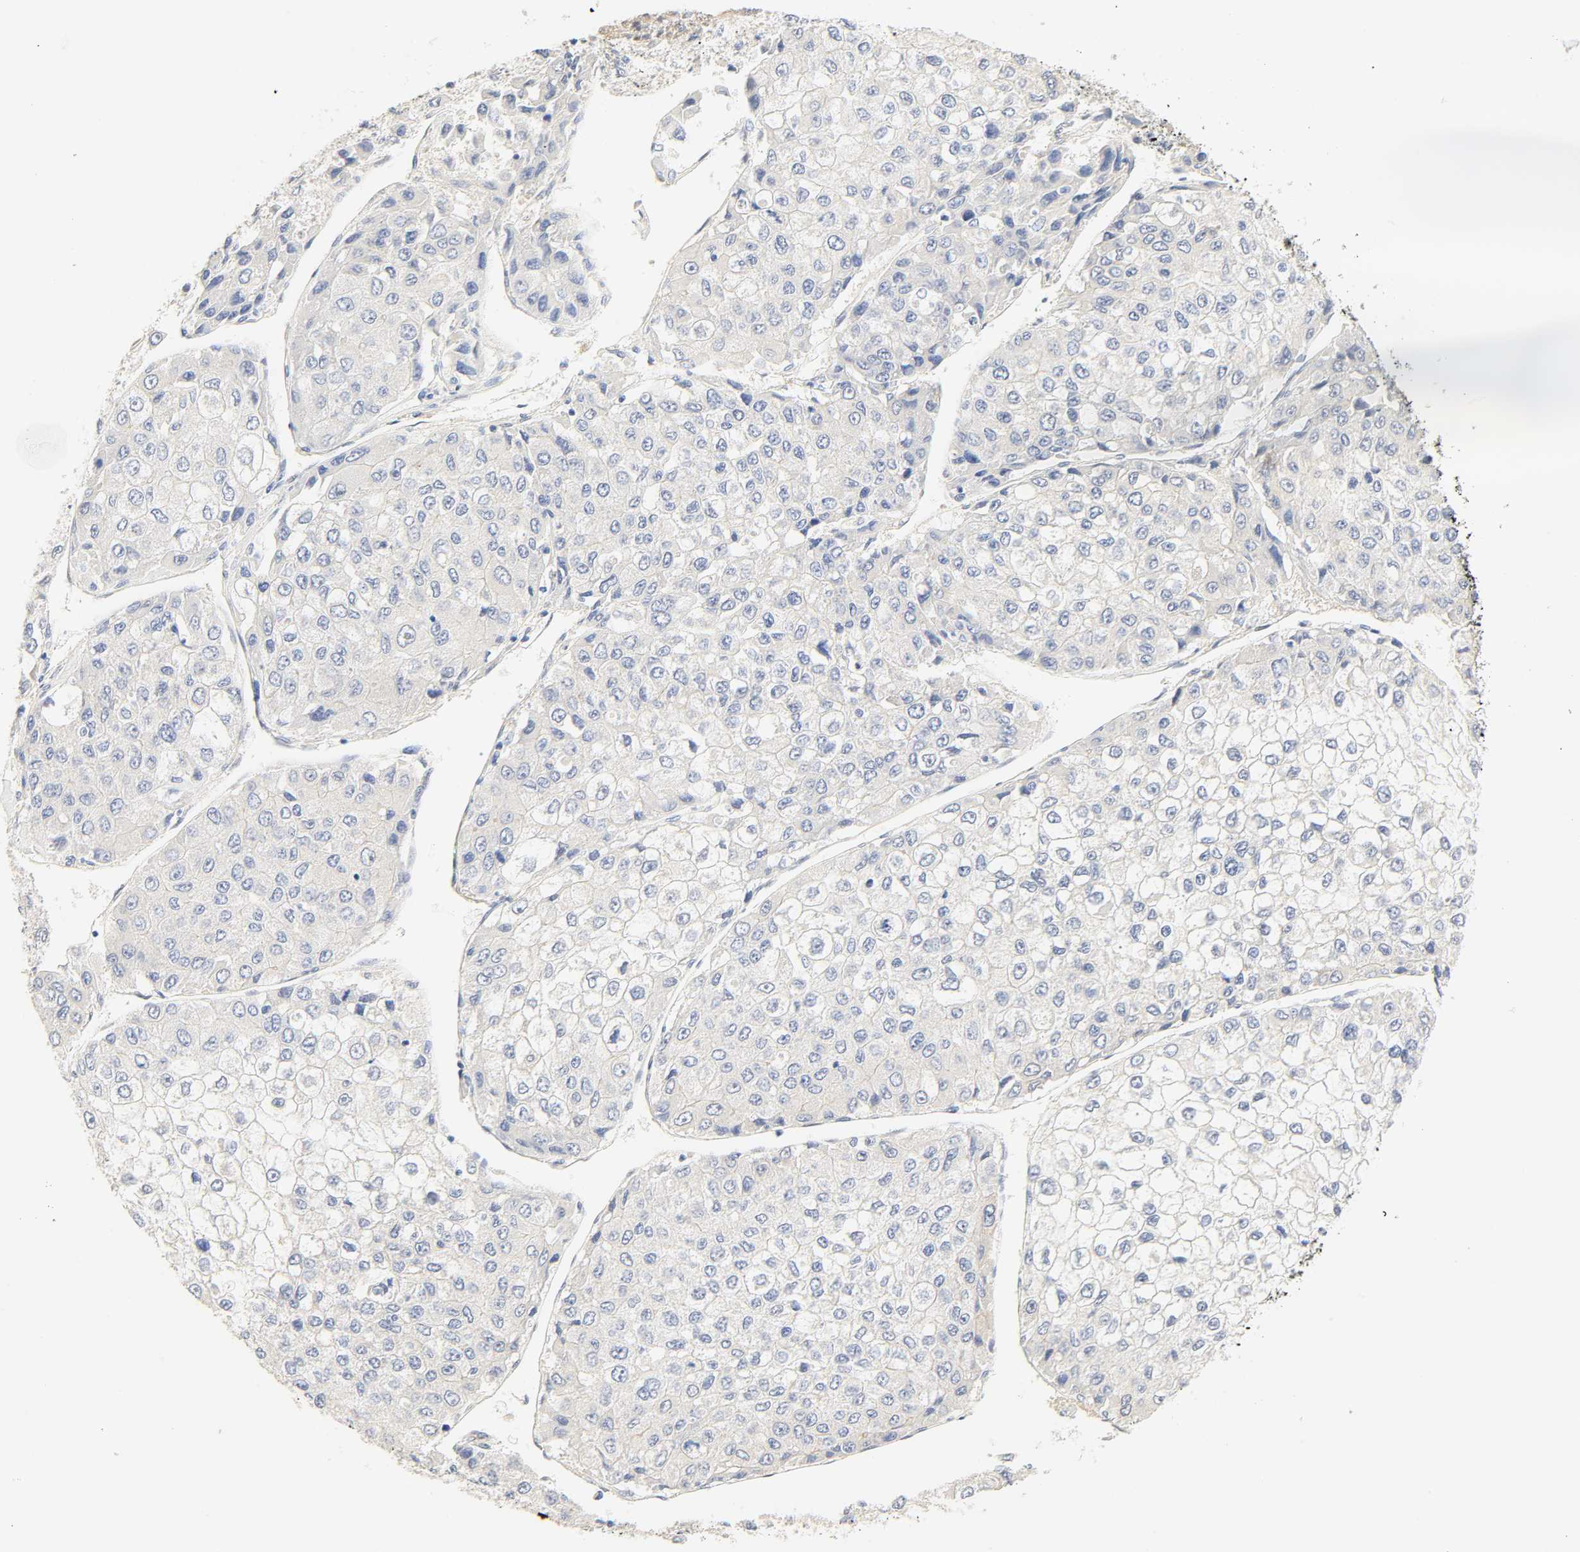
{"staining": {"intensity": "negative", "quantity": "none", "location": "none"}, "tissue": "liver cancer", "cell_type": "Tumor cells", "image_type": "cancer", "snomed": [{"axis": "morphology", "description": "Carcinoma, Hepatocellular, NOS"}, {"axis": "topography", "description": "Liver"}], "caption": "Tumor cells show no significant protein staining in liver cancer.", "gene": "BORCS8-MEF2B", "patient": {"sex": "female", "age": 66}}